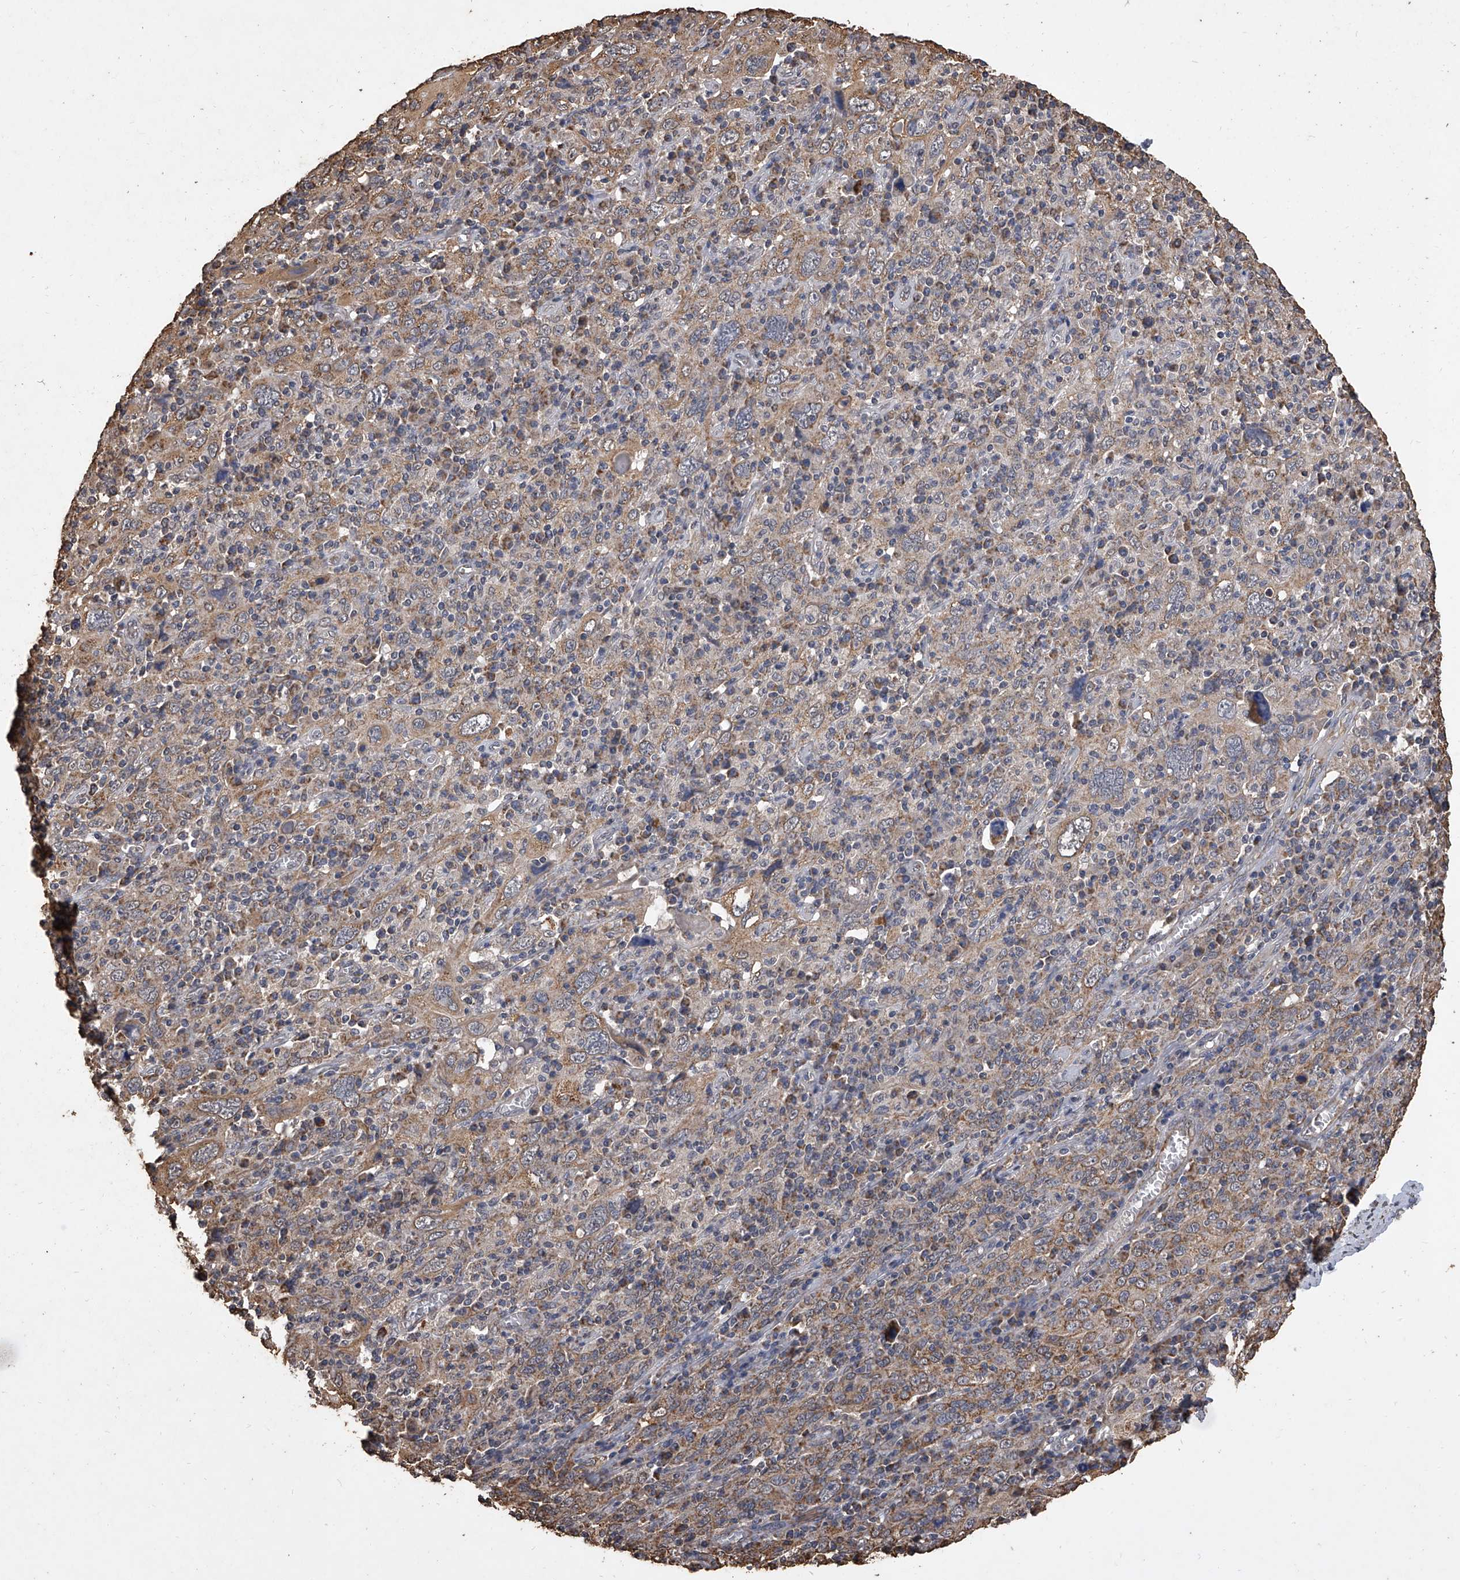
{"staining": {"intensity": "moderate", "quantity": ">75%", "location": "cytoplasmic/membranous"}, "tissue": "cervical cancer", "cell_type": "Tumor cells", "image_type": "cancer", "snomed": [{"axis": "morphology", "description": "Squamous cell carcinoma, NOS"}, {"axis": "topography", "description": "Cervix"}], "caption": "This is an image of immunohistochemistry (IHC) staining of cervical cancer, which shows moderate staining in the cytoplasmic/membranous of tumor cells.", "gene": "MRPL28", "patient": {"sex": "female", "age": 46}}